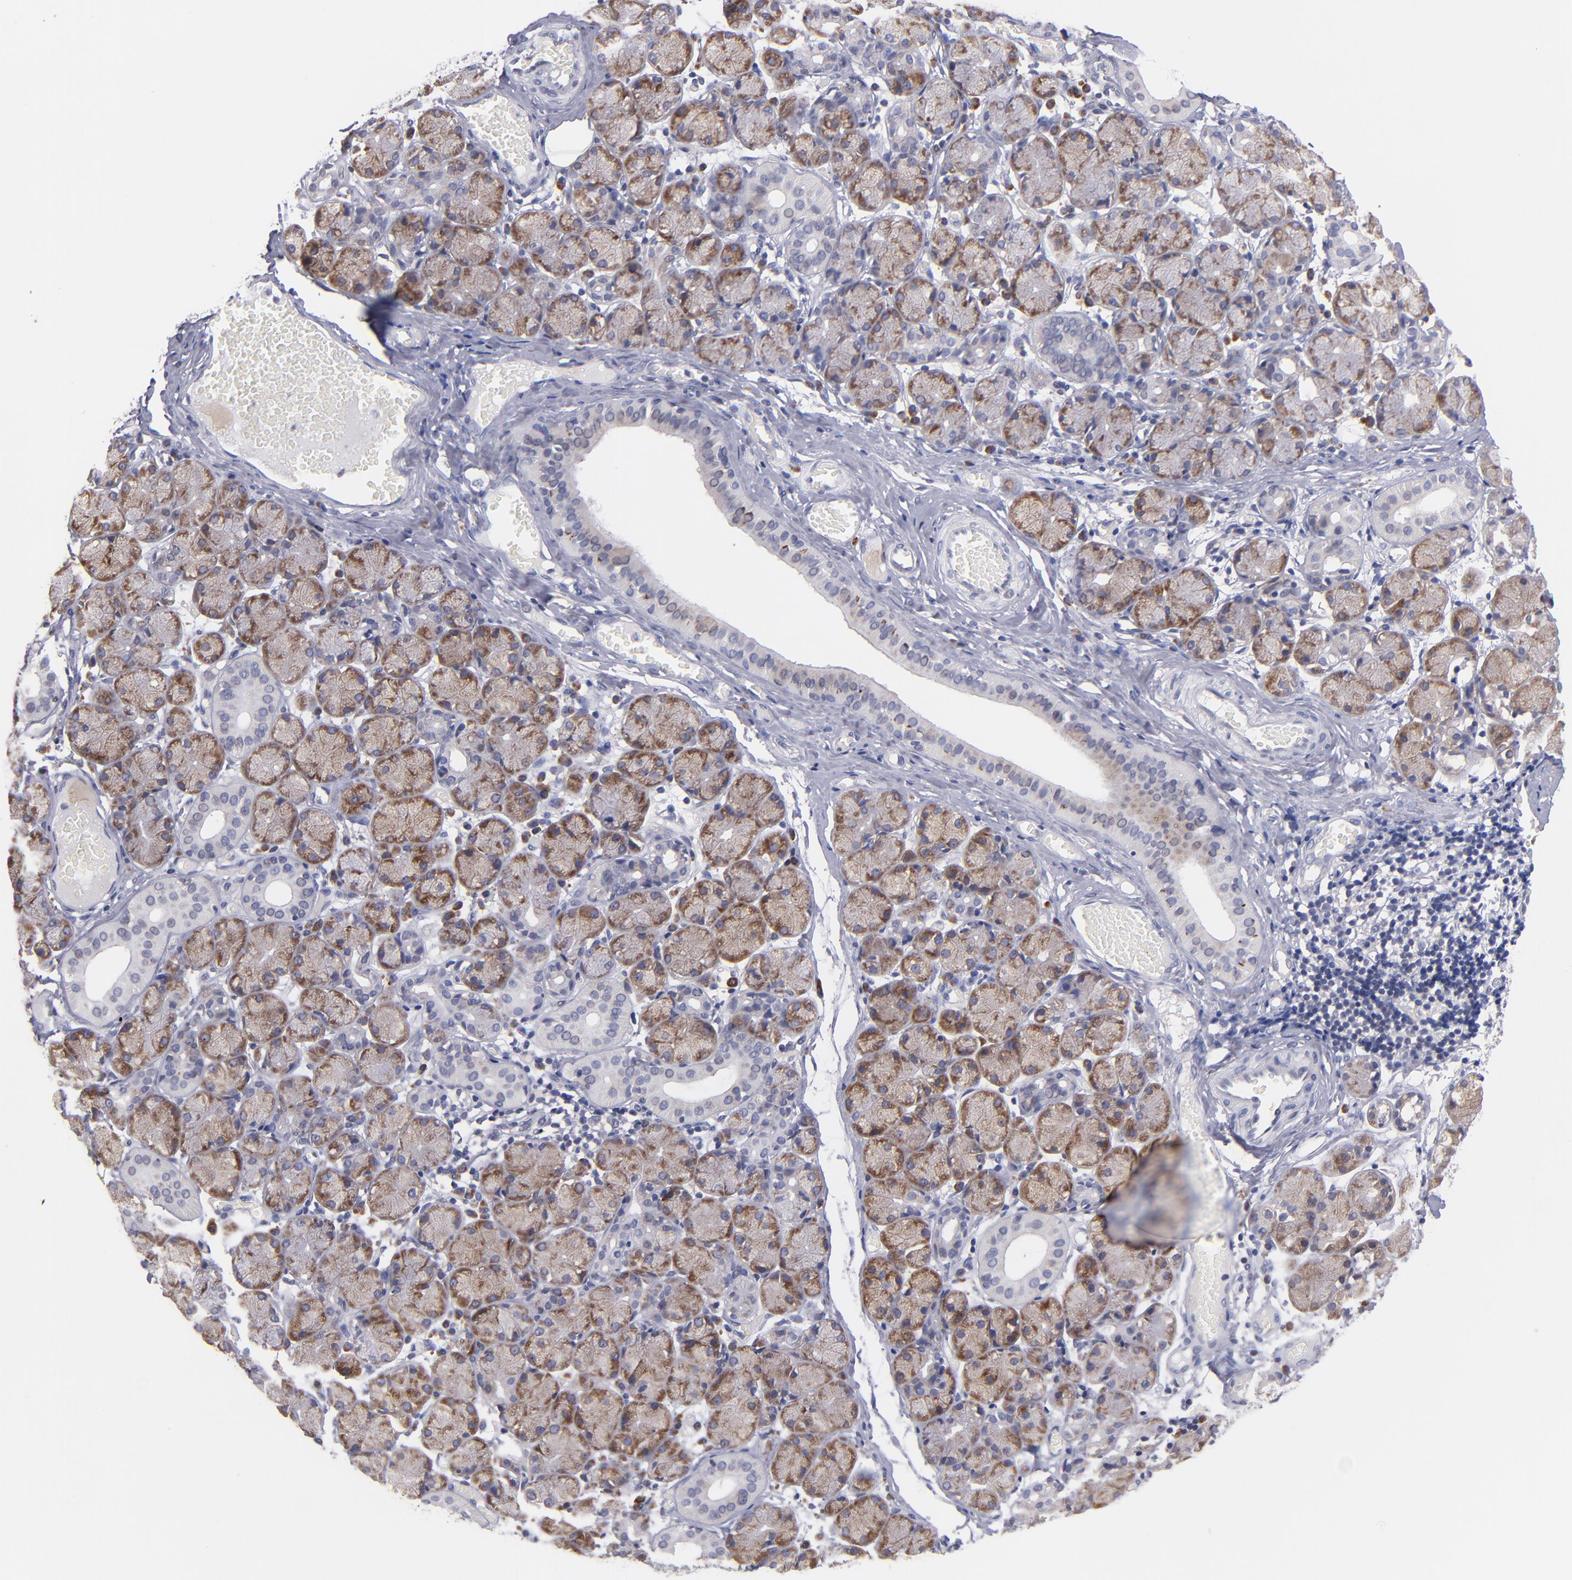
{"staining": {"intensity": "moderate", "quantity": ">75%", "location": "cytoplasmic/membranous"}, "tissue": "salivary gland", "cell_type": "Glandular cells", "image_type": "normal", "snomed": [{"axis": "morphology", "description": "Normal tissue, NOS"}, {"axis": "topography", "description": "Salivary gland"}], "caption": "Protein expression analysis of unremarkable salivary gland demonstrates moderate cytoplasmic/membranous positivity in approximately >75% of glandular cells. (Stains: DAB in brown, nuclei in blue, Microscopy: brightfield microscopy at high magnification).", "gene": "EIF3L", "patient": {"sex": "female", "age": 24}}